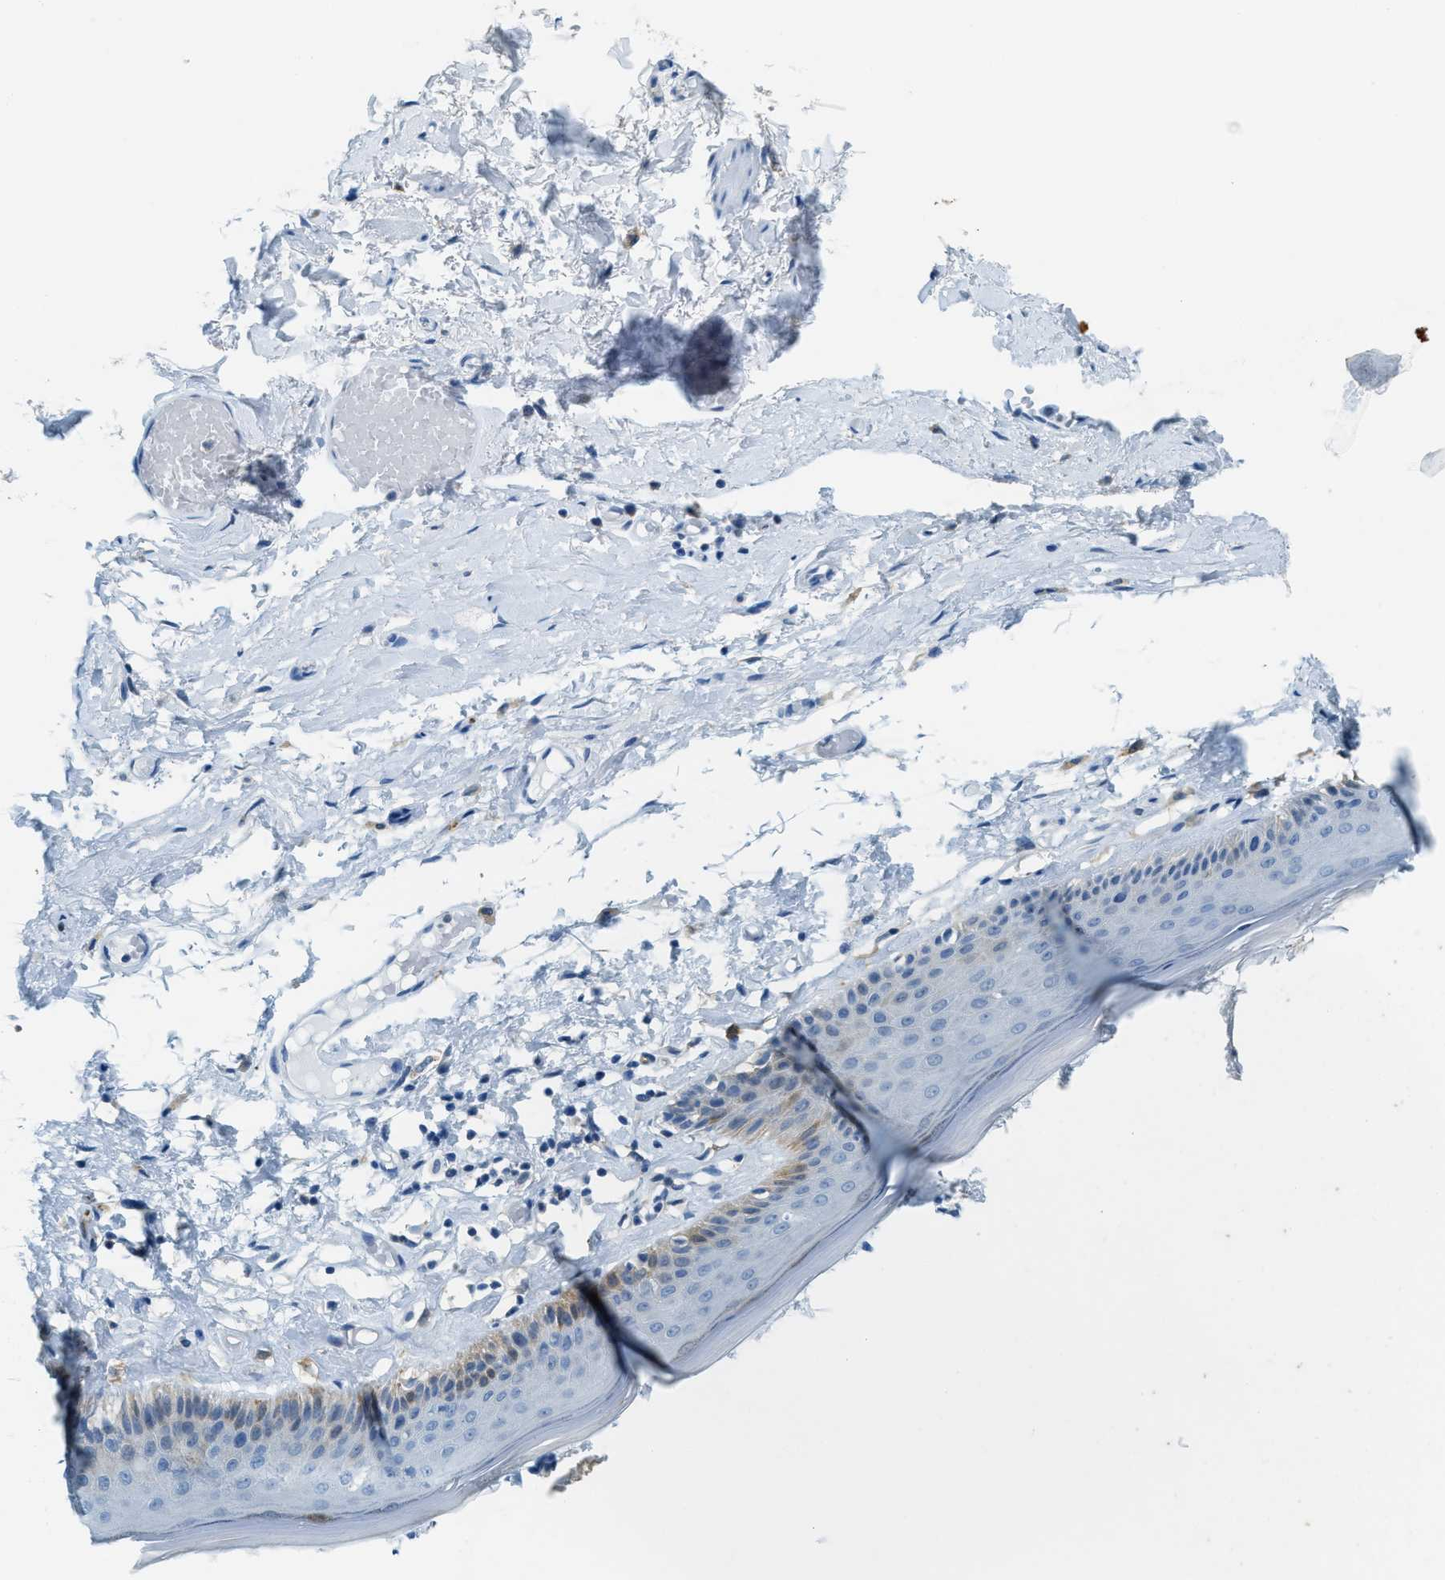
{"staining": {"intensity": "weak", "quantity": "<25%", "location": "cytoplasmic/membranous"}, "tissue": "skin", "cell_type": "Epidermal cells", "image_type": "normal", "snomed": [{"axis": "morphology", "description": "Normal tissue, NOS"}, {"axis": "topography", "description": "Vulva"}], "caption": "The photomicrograph demonstrates no staining of epidermal cells in normal skin.", "gene": "MATCAP2", "patient": {"sex": "female", "age": 73}}